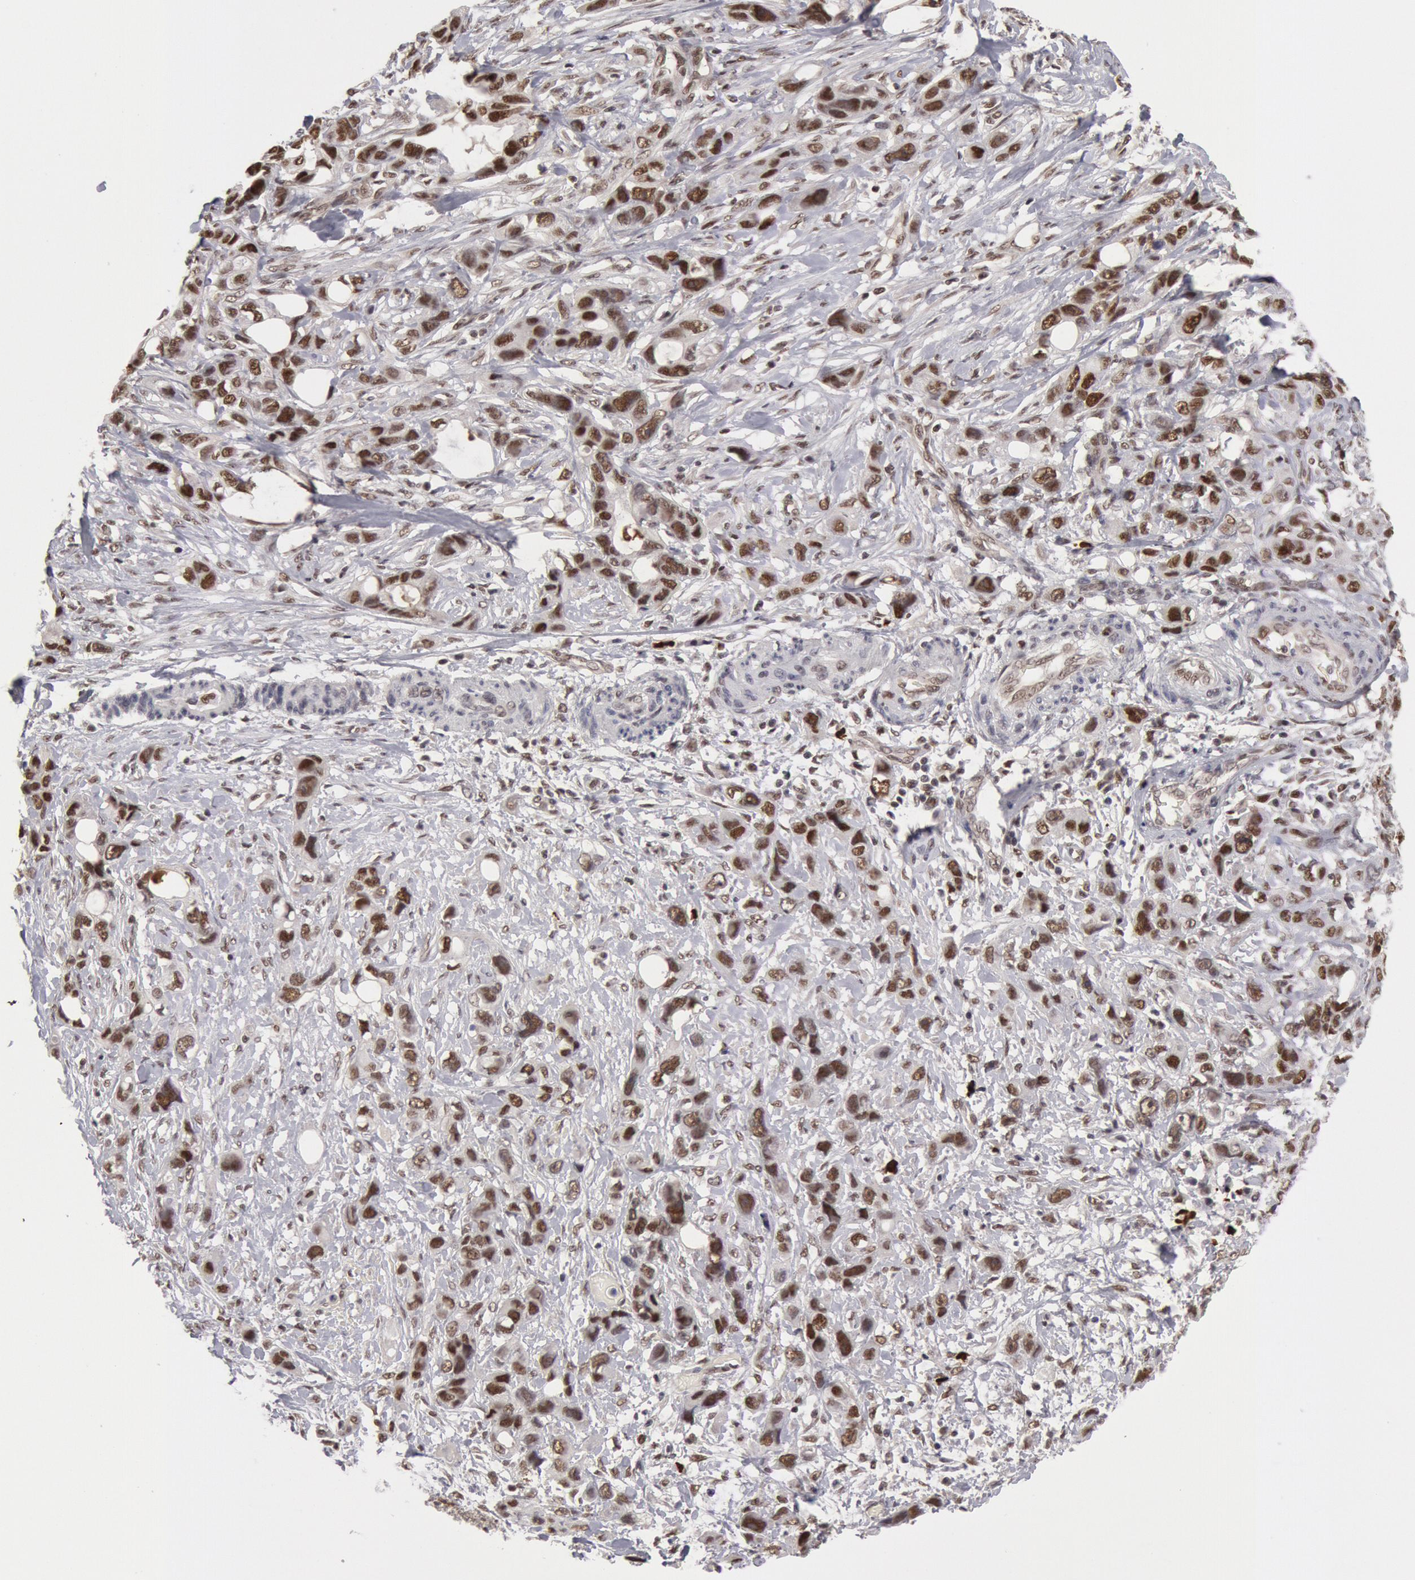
{"staining": {"intensity": "weak", "quantity": "25%-75%", "location": "nuclear"}, "tissue": "stomach cancer", "cell_type": "Tumor cells", "image_type": "cancer", "snomed": [{"axis": "morphology", "description": "Adenocarcinoma, NOS"}, {"axis": "topography", "description": "Stomach, upper"}], "caption": "Tumor cells exhibit weak nuclear positivity in about 25%-75% of cells in stomach cancer (adenocarcinoma). The staining was performed using DAB, with brown indicating positive protein expression. Nuclei are stained blue with hematoxylin.", "gene": "PPP4R3B", "patient": {"sex": "male", "age": 47}}